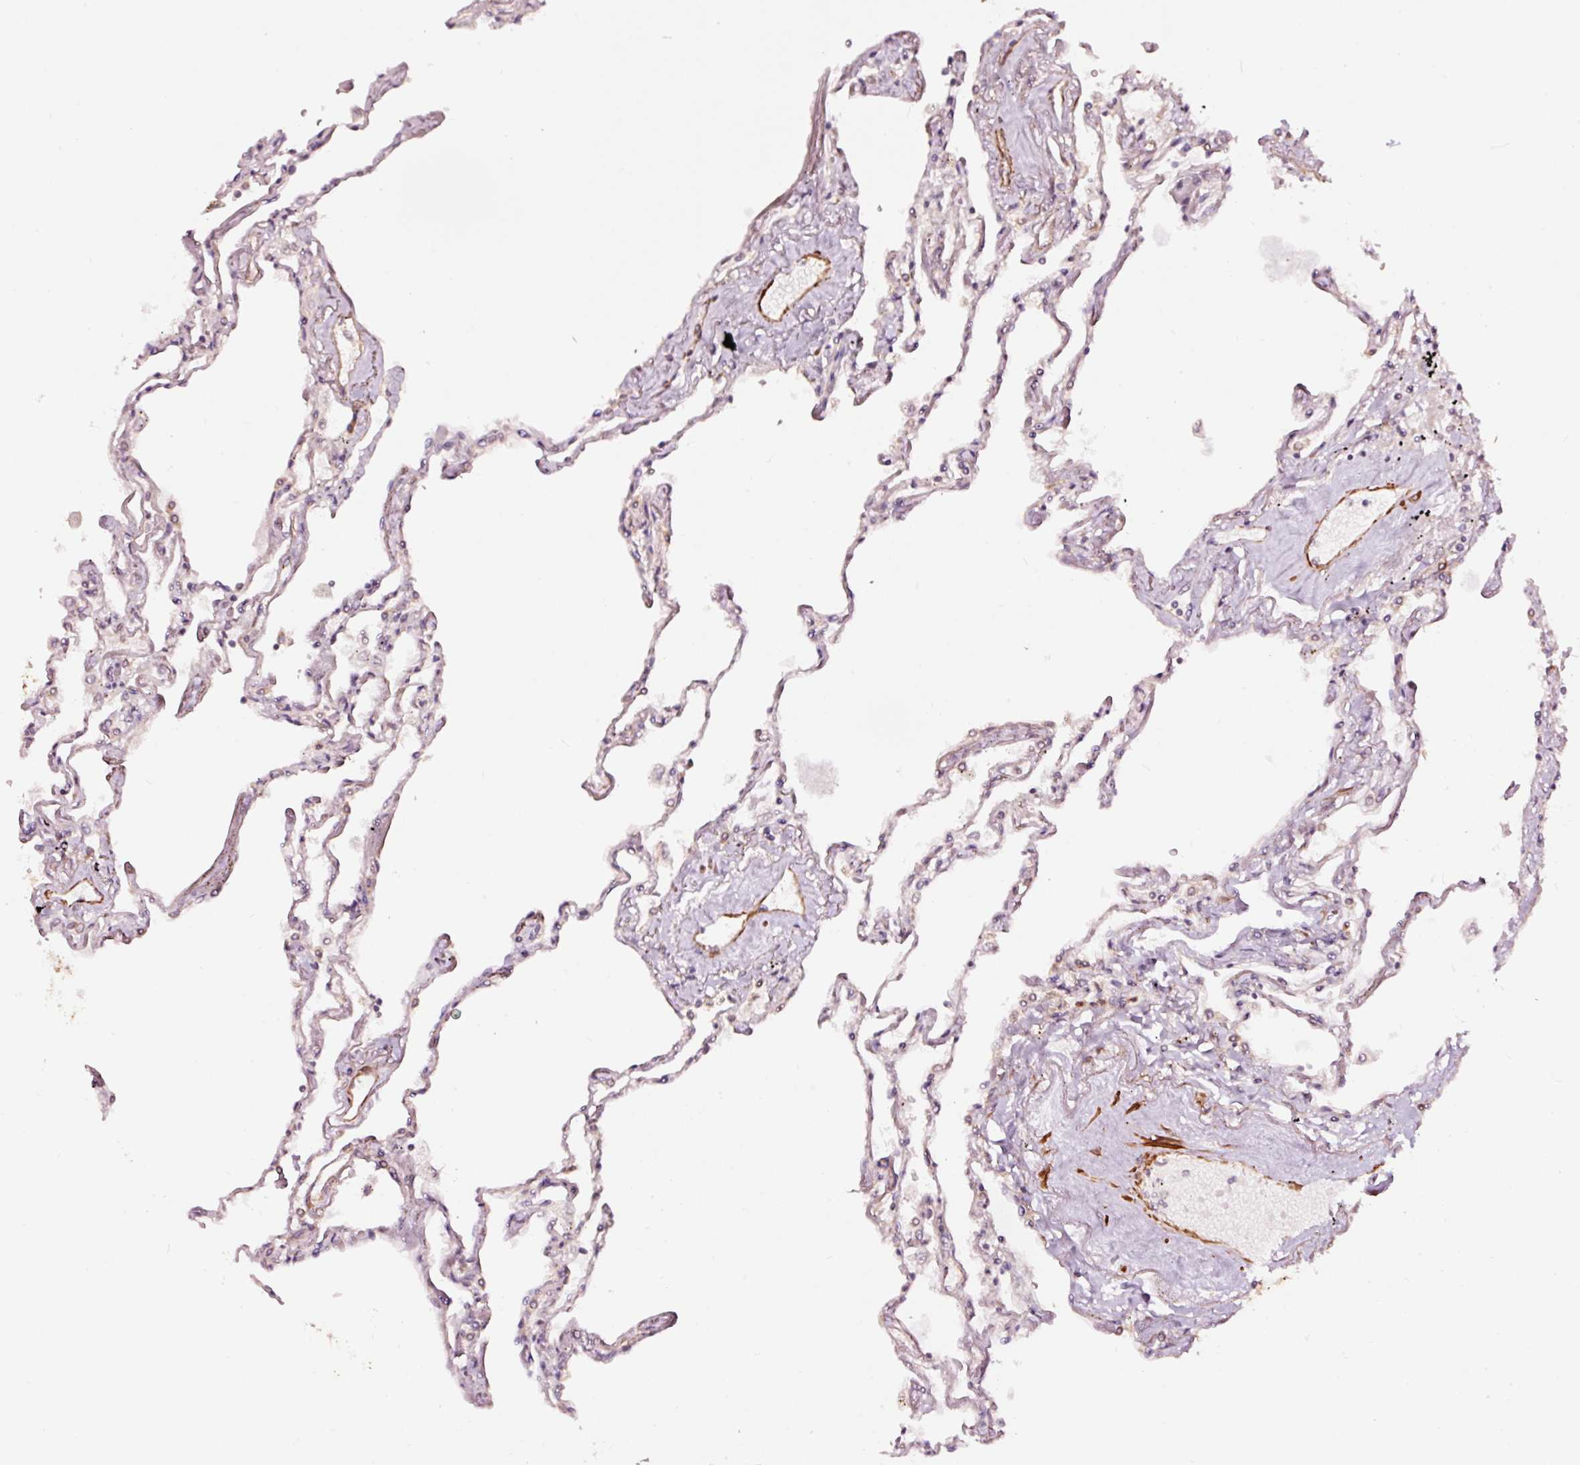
{"staining": {"intensity": "weak", "quantity": "25%-75%", "location": "cytoplasmic/membranous"}, "tissue": "lung", "cell_type": "Alveolar cells", "image_type": "normal", "snomed": [{"axis": "morphology", "description": "Normal tissue, NOS"}, {"axis": "topography", "description": "Lung"}], "caption": "Lung stained for a protein (brown) reveals weak cytoplasmic/membranous positive expression in about 25%-75% of alveolar cells.", "gene": "TPM1", "patient": {"sex": "female", "age": 67}}